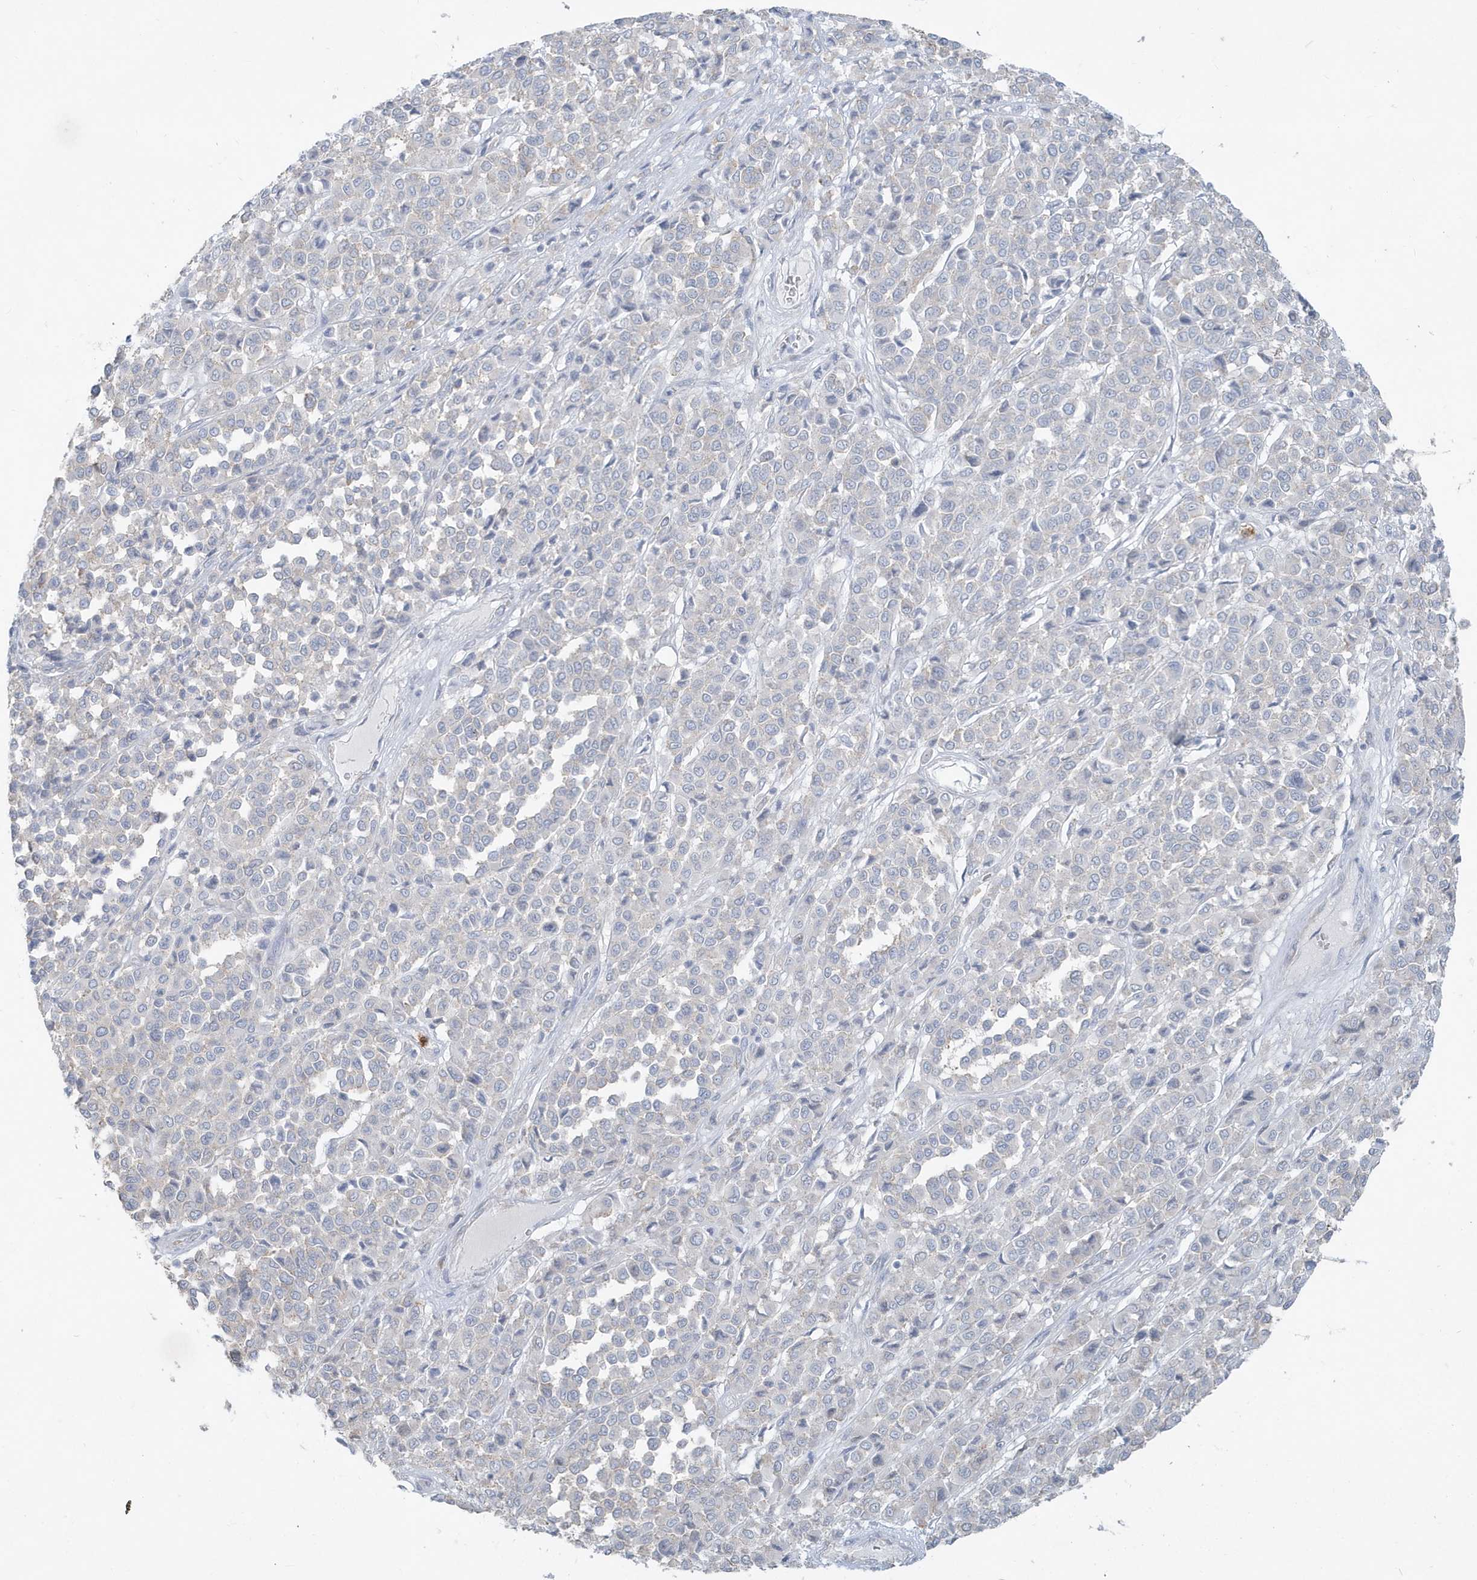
{"staining": {"intensity": "negative", "quantity": "none", "location": "none"}, "tissue": "melanoma", "cell_type": "Tumor cells", "image_type": "cancer", "snomed": [{"axis": "morphology", "description": "Malignant melanoma, Metastatic site"}, {"axis": "topography", "description": "Pancreas"}], "caption": "This is a histopathology image of immunohistochemistry (IHC) staining of malignant melanoma (metastatic site), which shows no expression in tumor cells.", "gene": "CCNJ", "patient": {"sex": "female", "age": 30}}